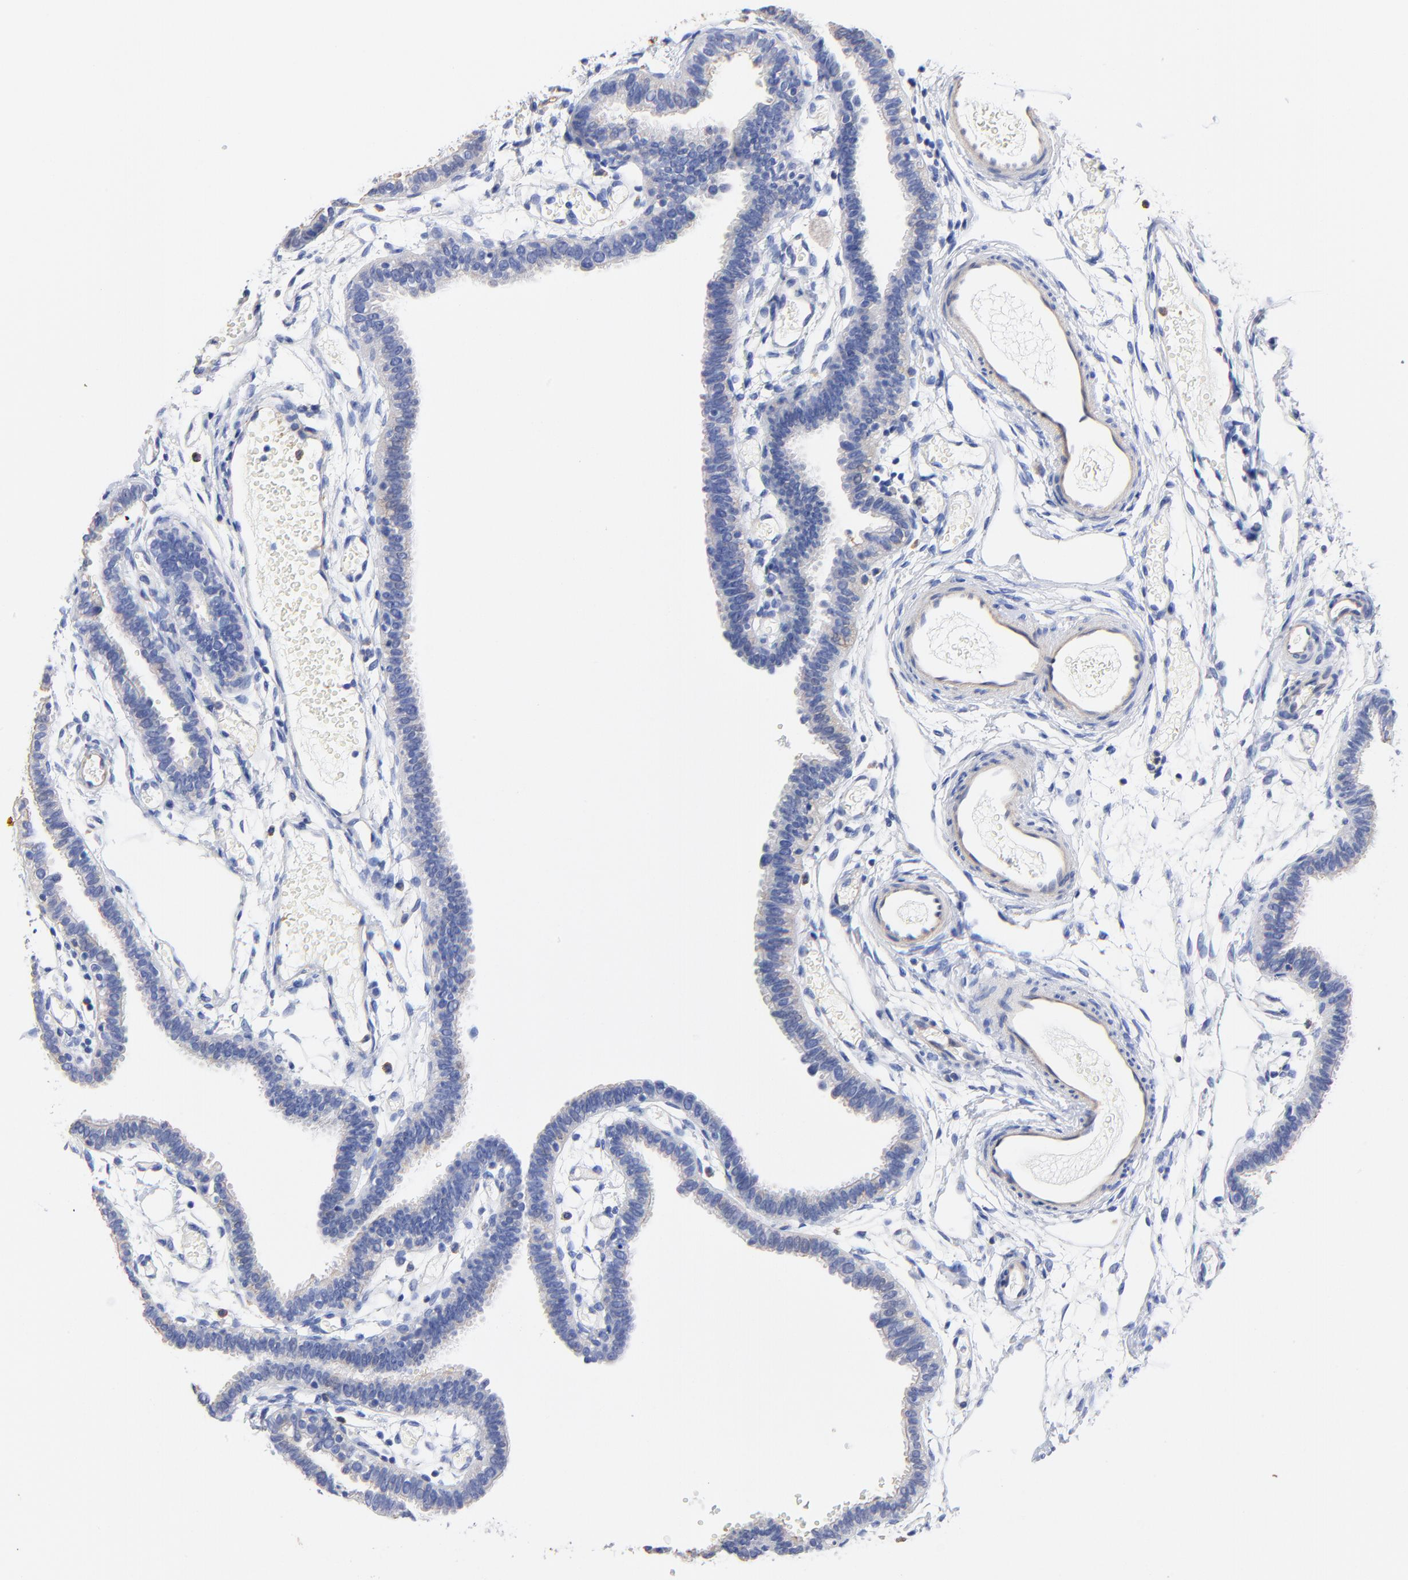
{"staining": {"intensity": "negative", "quantity": "none", "location": "none"}, "tissue": "fallopian tube", "cell_type": "Glandular cells", "image_type": "normal", "snomed": [{"axis": "morphology", "description": "Normal tissue, NOS"}, {"axis": "topography", "description": "Fallopian tube"}], "caption": "IHC of benign human fallopian tube shows no positivity in glandular cells. (Brightfield microscopy of DAB immunohistochemistry (IHC) at high magnification).", "gene": "TAGLN2", "patient": {"sex": "female", "age": 29}}